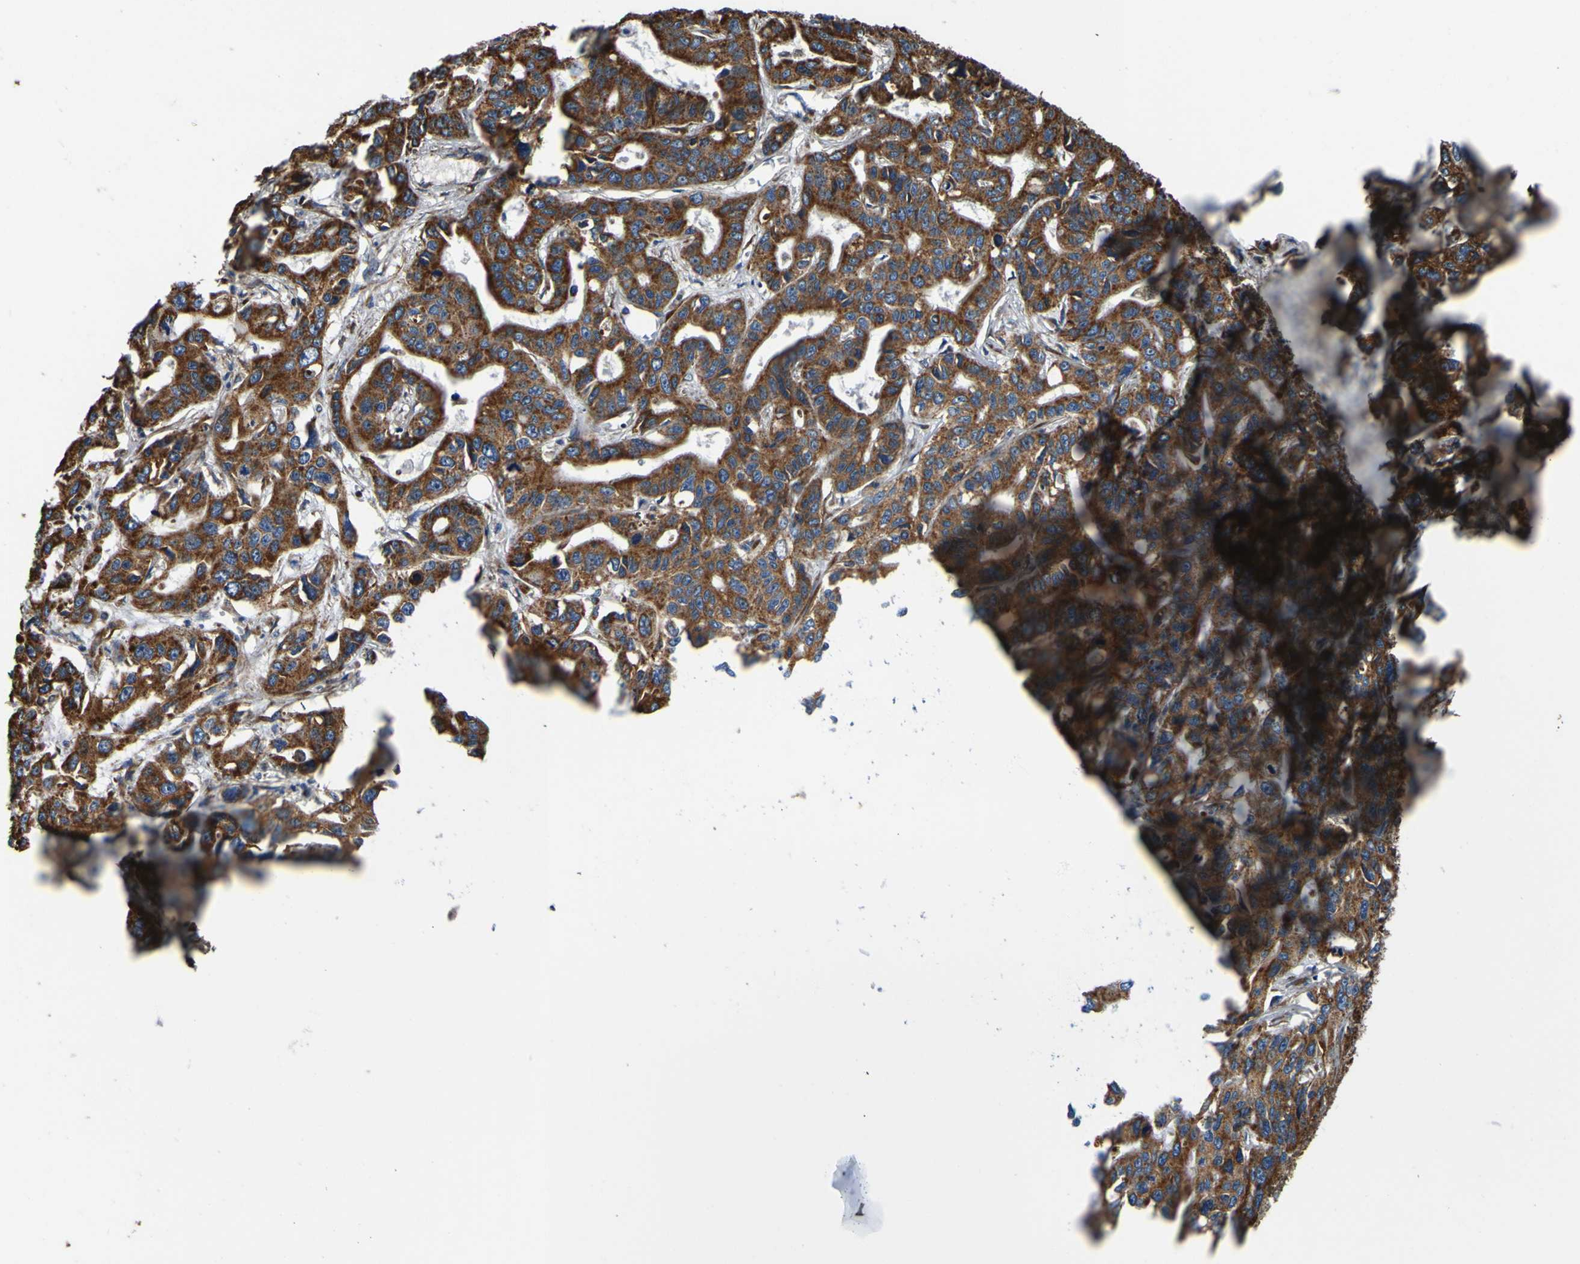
{"staining": {"intensity": "strong", "quantity": ">75%", "location": "cytoplasmic/membranous"}, "tissue": "liver cancer", "cell_type": "Tumor cells", "image_type": "cancer", "snomed": [{"axis": "morphology", "description": "Cholangiocarcinoma"}, {"axis": "topography", "description": "Liver"}], "caption": "Immunohistochemistry image of human liver cancer stained for a protein (brown), which demonstrates high levels of strong cytoplasmic/membranous positivity in about >75% of tumor cells.", "gene": "INPP5A", "patient": {"sex": "female", "age": 65}}